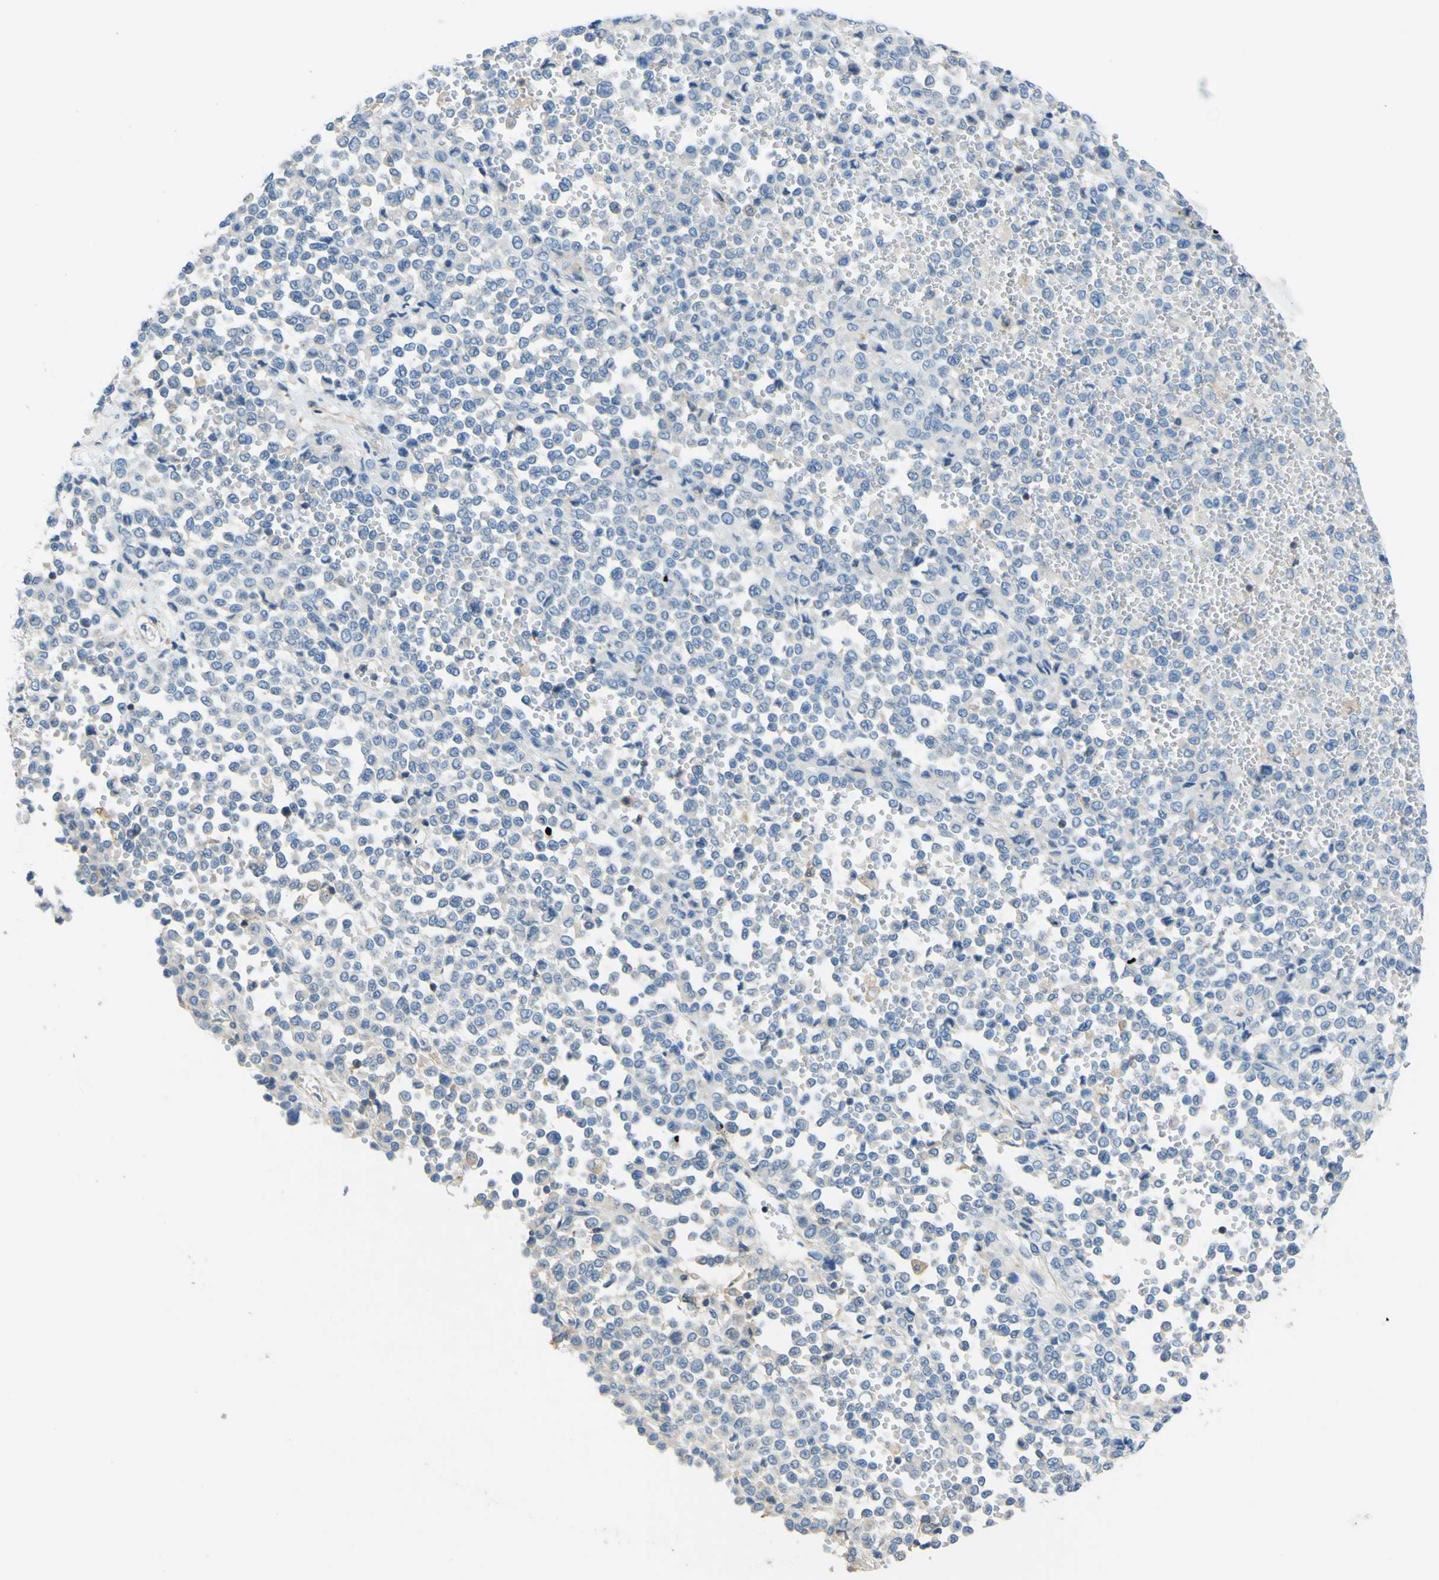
{"staining": {"intensity": "negative", "quantity": "none", "location": "none"}, "tissue": "melanoma", "cell_type": "Tumor cells", "image_type": "cancer", "snomed": [{"axis": "morphology", "description": "Malignant melanoma, Metastatic site"}, {"axis": "topography", "description": "Pancreas"}], "caption": "IHC image of melanoma stained for a protein (brown), which reveals no staining in tumor cells.", "gene": "OGN", "patient": {"sex": "female", "age": 30}}